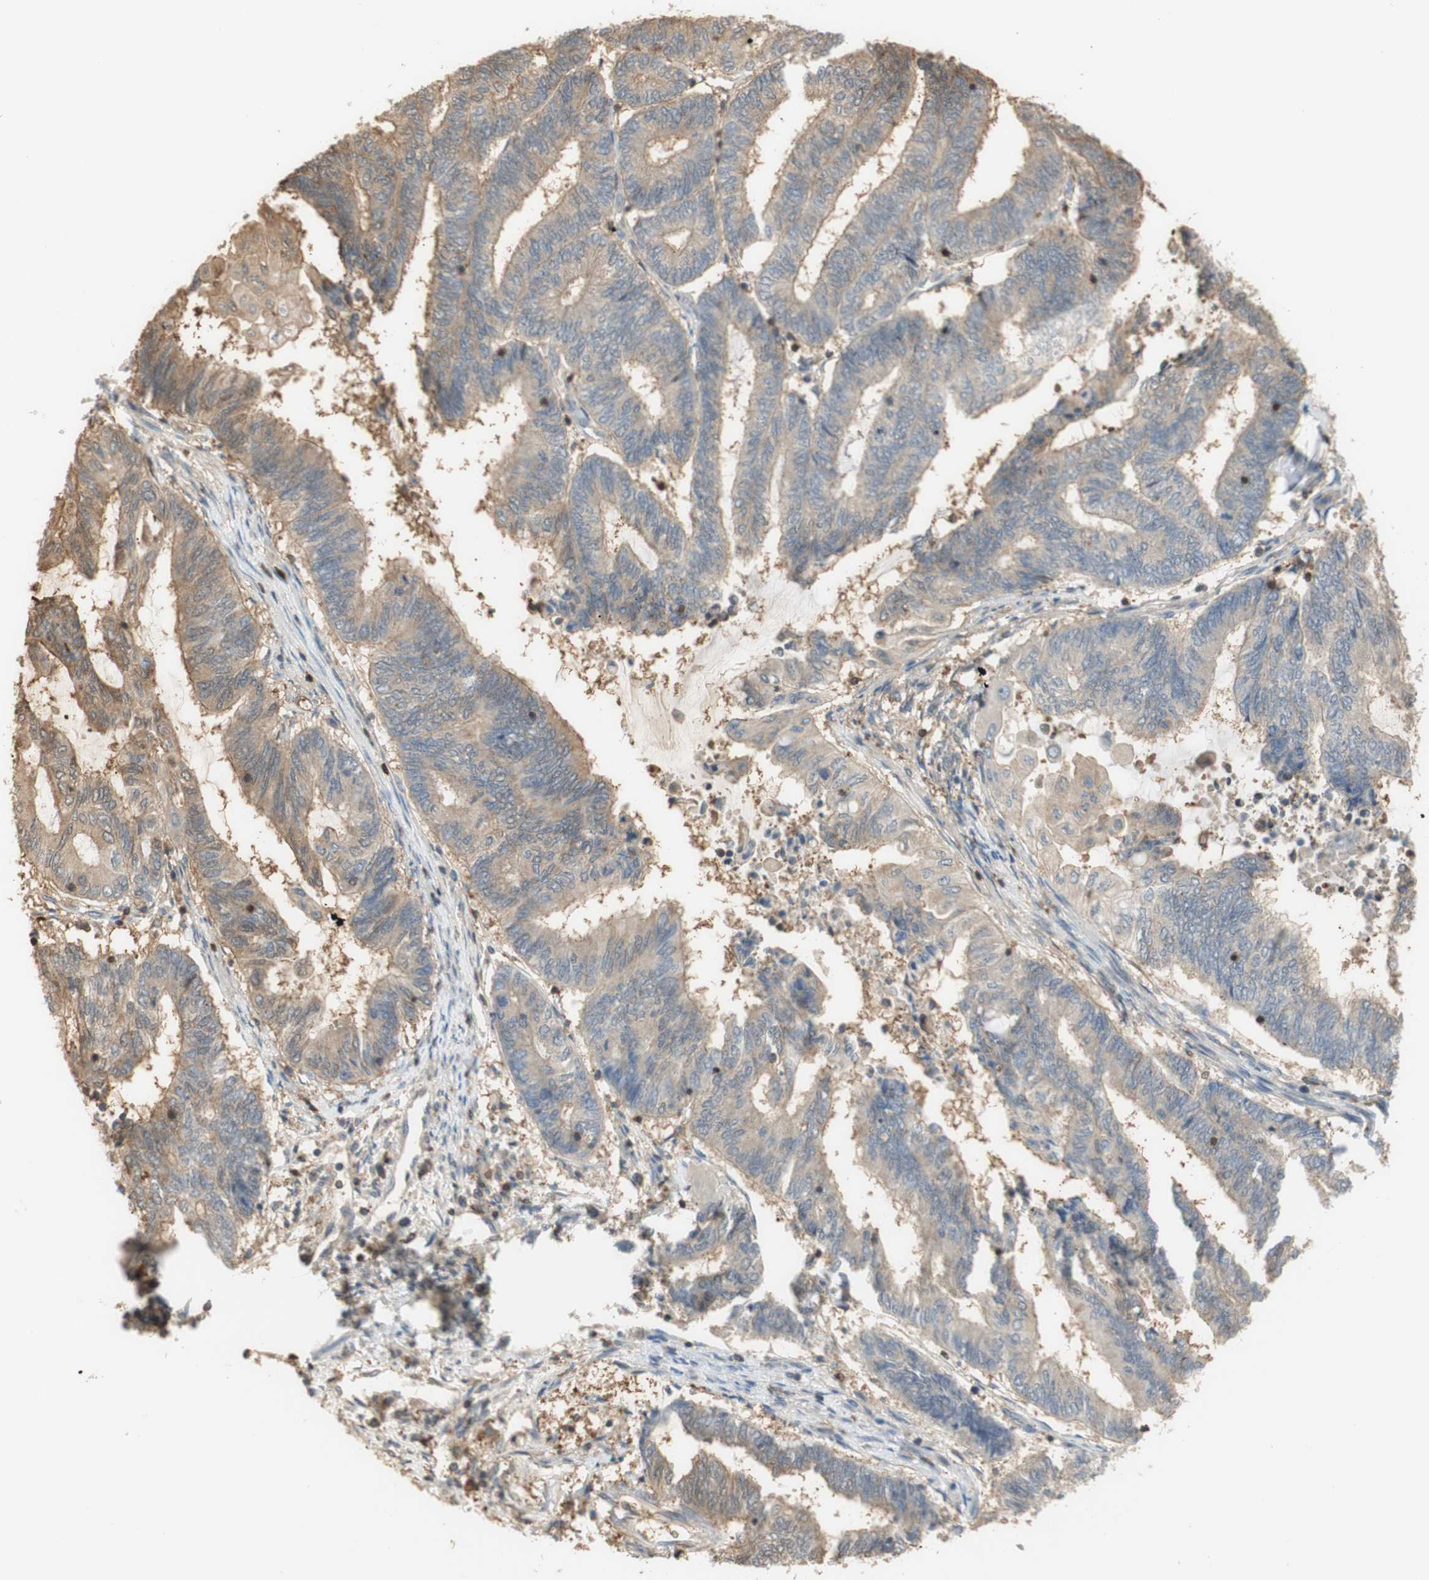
{"staining": {"intensity": "weak", "quantity": ">75%", "location": "cytoplasmic/membranous"}, "tissue": "endometrial cancer", "cell_type": "Tumor cells", "image_type": "cancer", "snomed": [{"axis": "morphology", "description": "Adenocarcinoma, NOS"}, {"axis": "topography", "description": "Uterus"}, {"axis": "topography", "description": "Endometrium"}], "caption": "Immunohistochemical staining of human endometrial cancer (adenocarcinoma) shows low levels of weak cytoplasmic/membranous staining in approximately >75% of tumor cells.", "gene": "NAP1L4", "patient": {"sex": "female", "age": 70}}